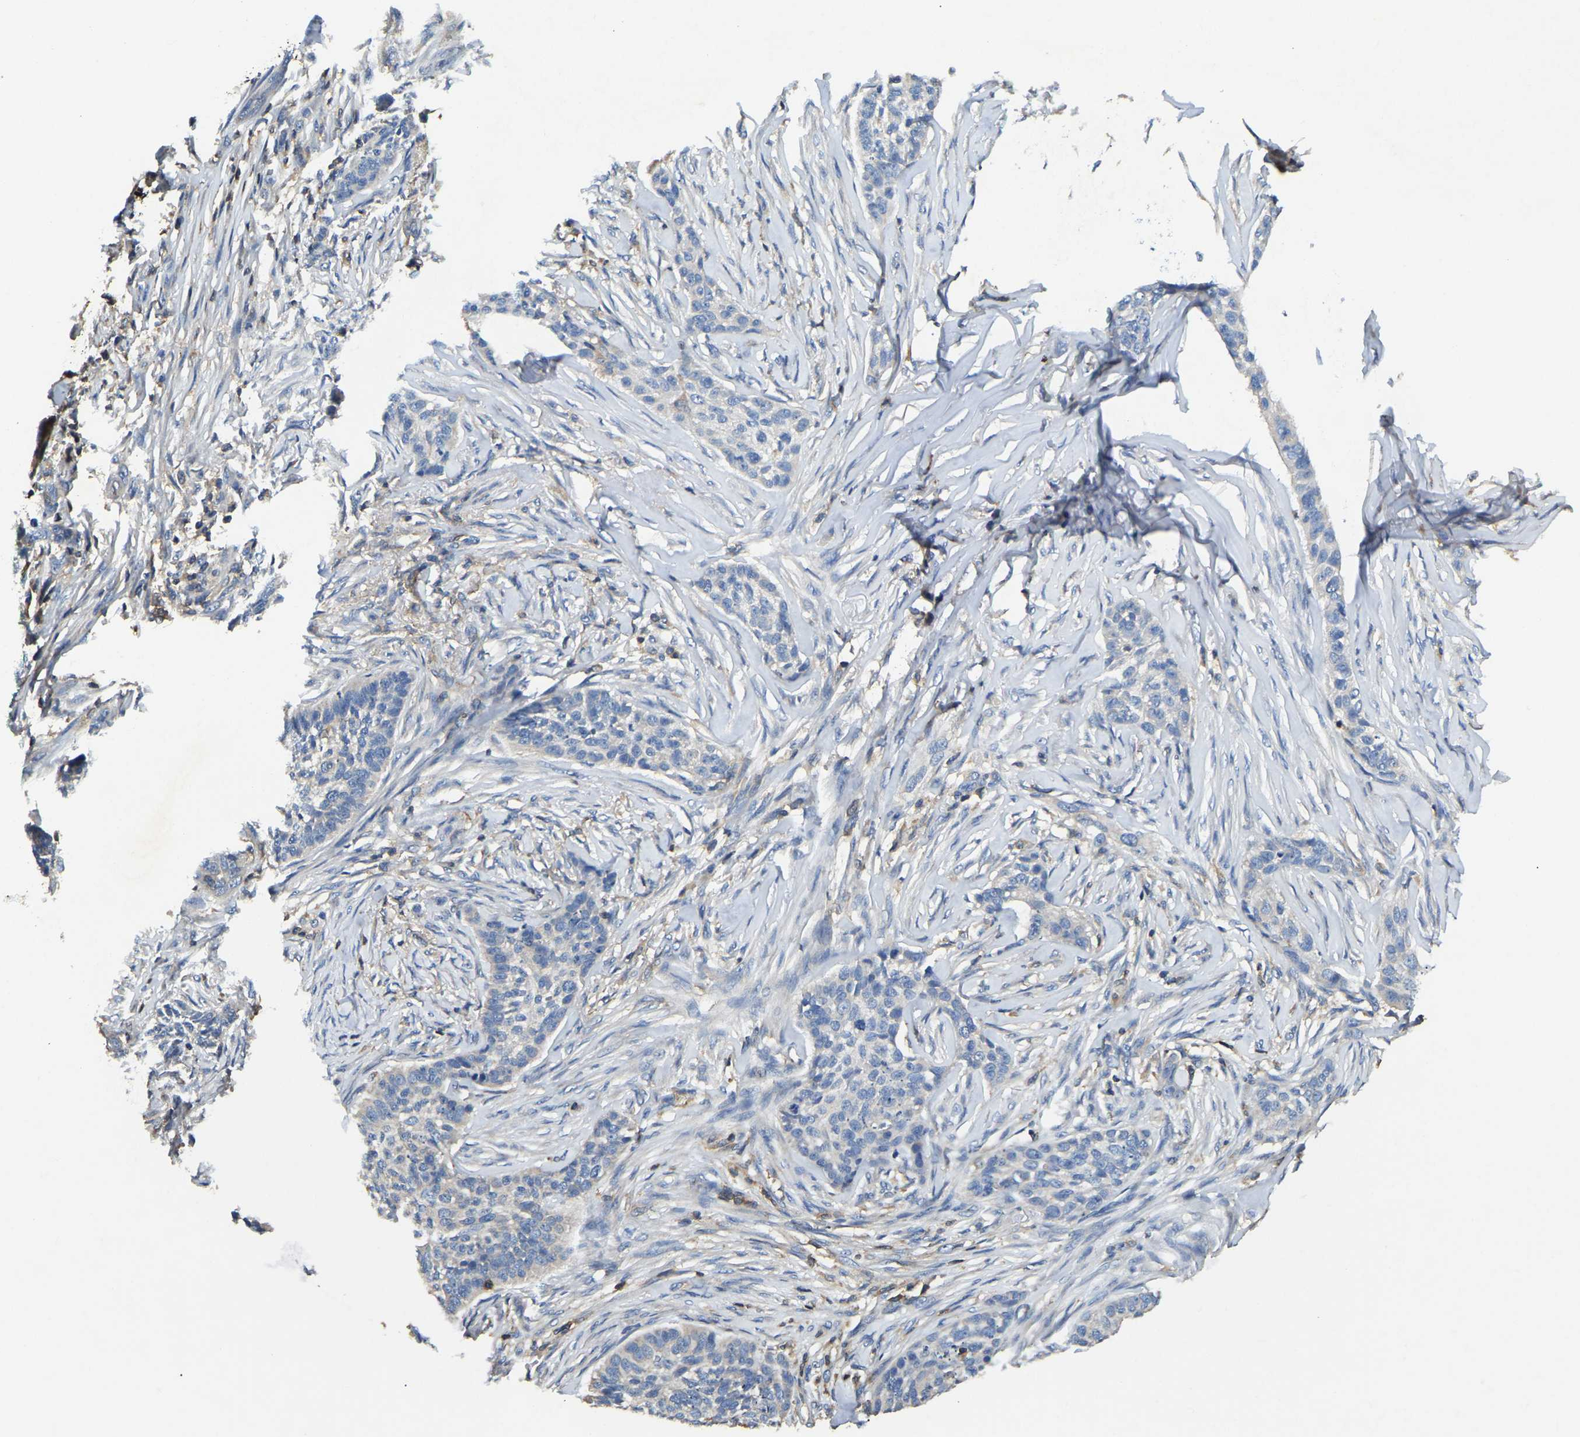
{"staining": {"intensity": "negative", "quantity": "none", "location": "none"}, "tissue": "skin cancer", "cell_type": "Tumor cells", "image_type": "cancer", "snomed": [{"axis": "morphology", "description": "Basal cell carcinoma"}, {"axis": "topography", "description": "Skin"}], "caption": "The histopathology image reveals no staining of tumor cells in skin basal cell carcinoma. The staining was performed using DAB to visualize the protein expression in brown, while the nuclei were stained in blue with hematoxylin (Magnification: 20x).", "gene": "SMPD2", "patient": {"sex": "male", "age": 85}}